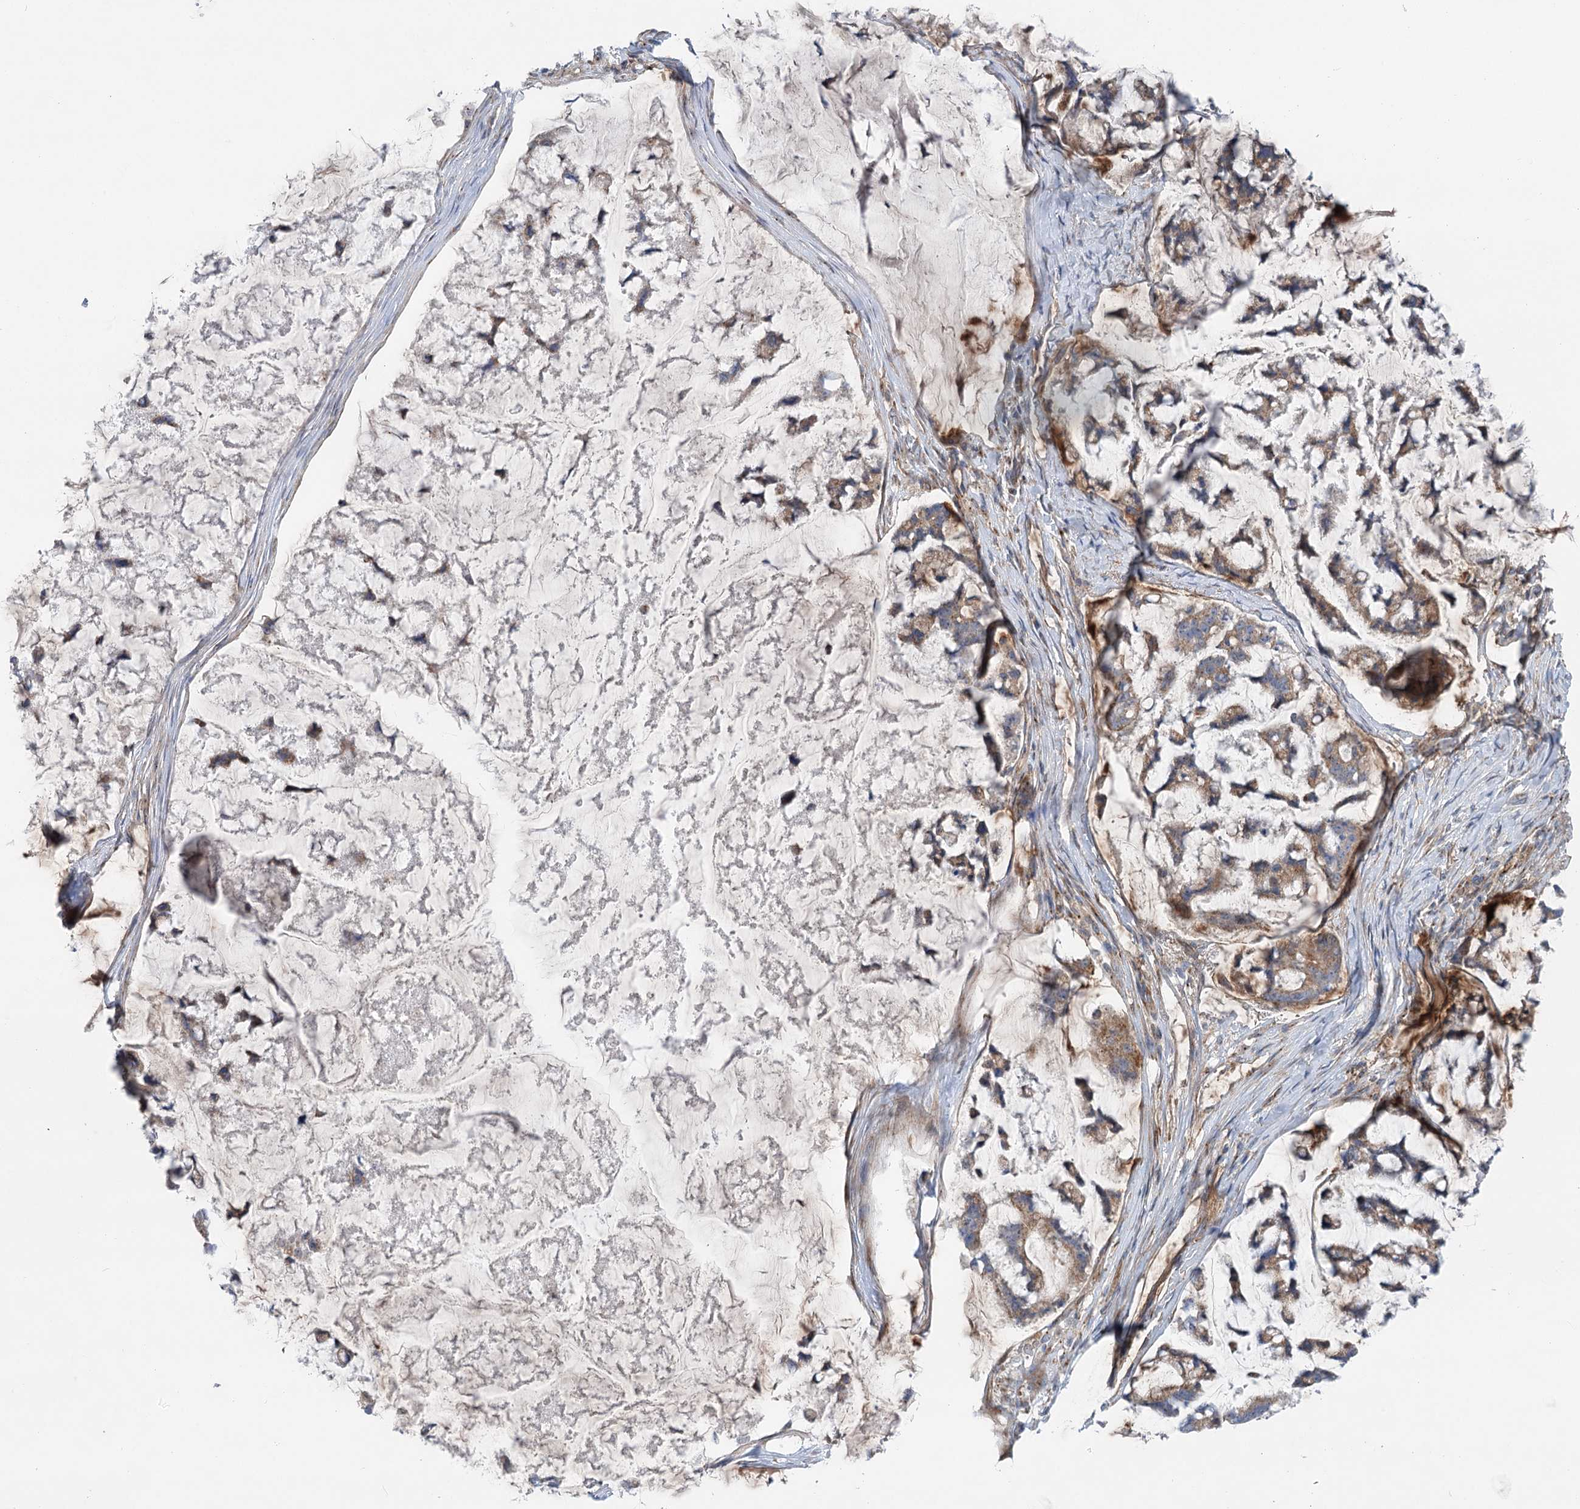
{"staining": {"intensity": "moderate", "quantity": ">75%", "location": "cytoplasmic/membranous"}, "tissue": "stomach cancer", "cell_type": "Tumor cells", "image_type": "cancer", "snomed": [{"axis": "morphology", "description": "Adenocarcinoma, NOS"}, {"axis": "topography", "description": "Stomach, lower"}], "caption": "Tumor cells show medium levels of moderate cytoplasmic/membranous positivity in approximately >75% of cells in human stomach cancer.", "gene": "SCN11A", "patient": {"sex": "male", "age": 67}}